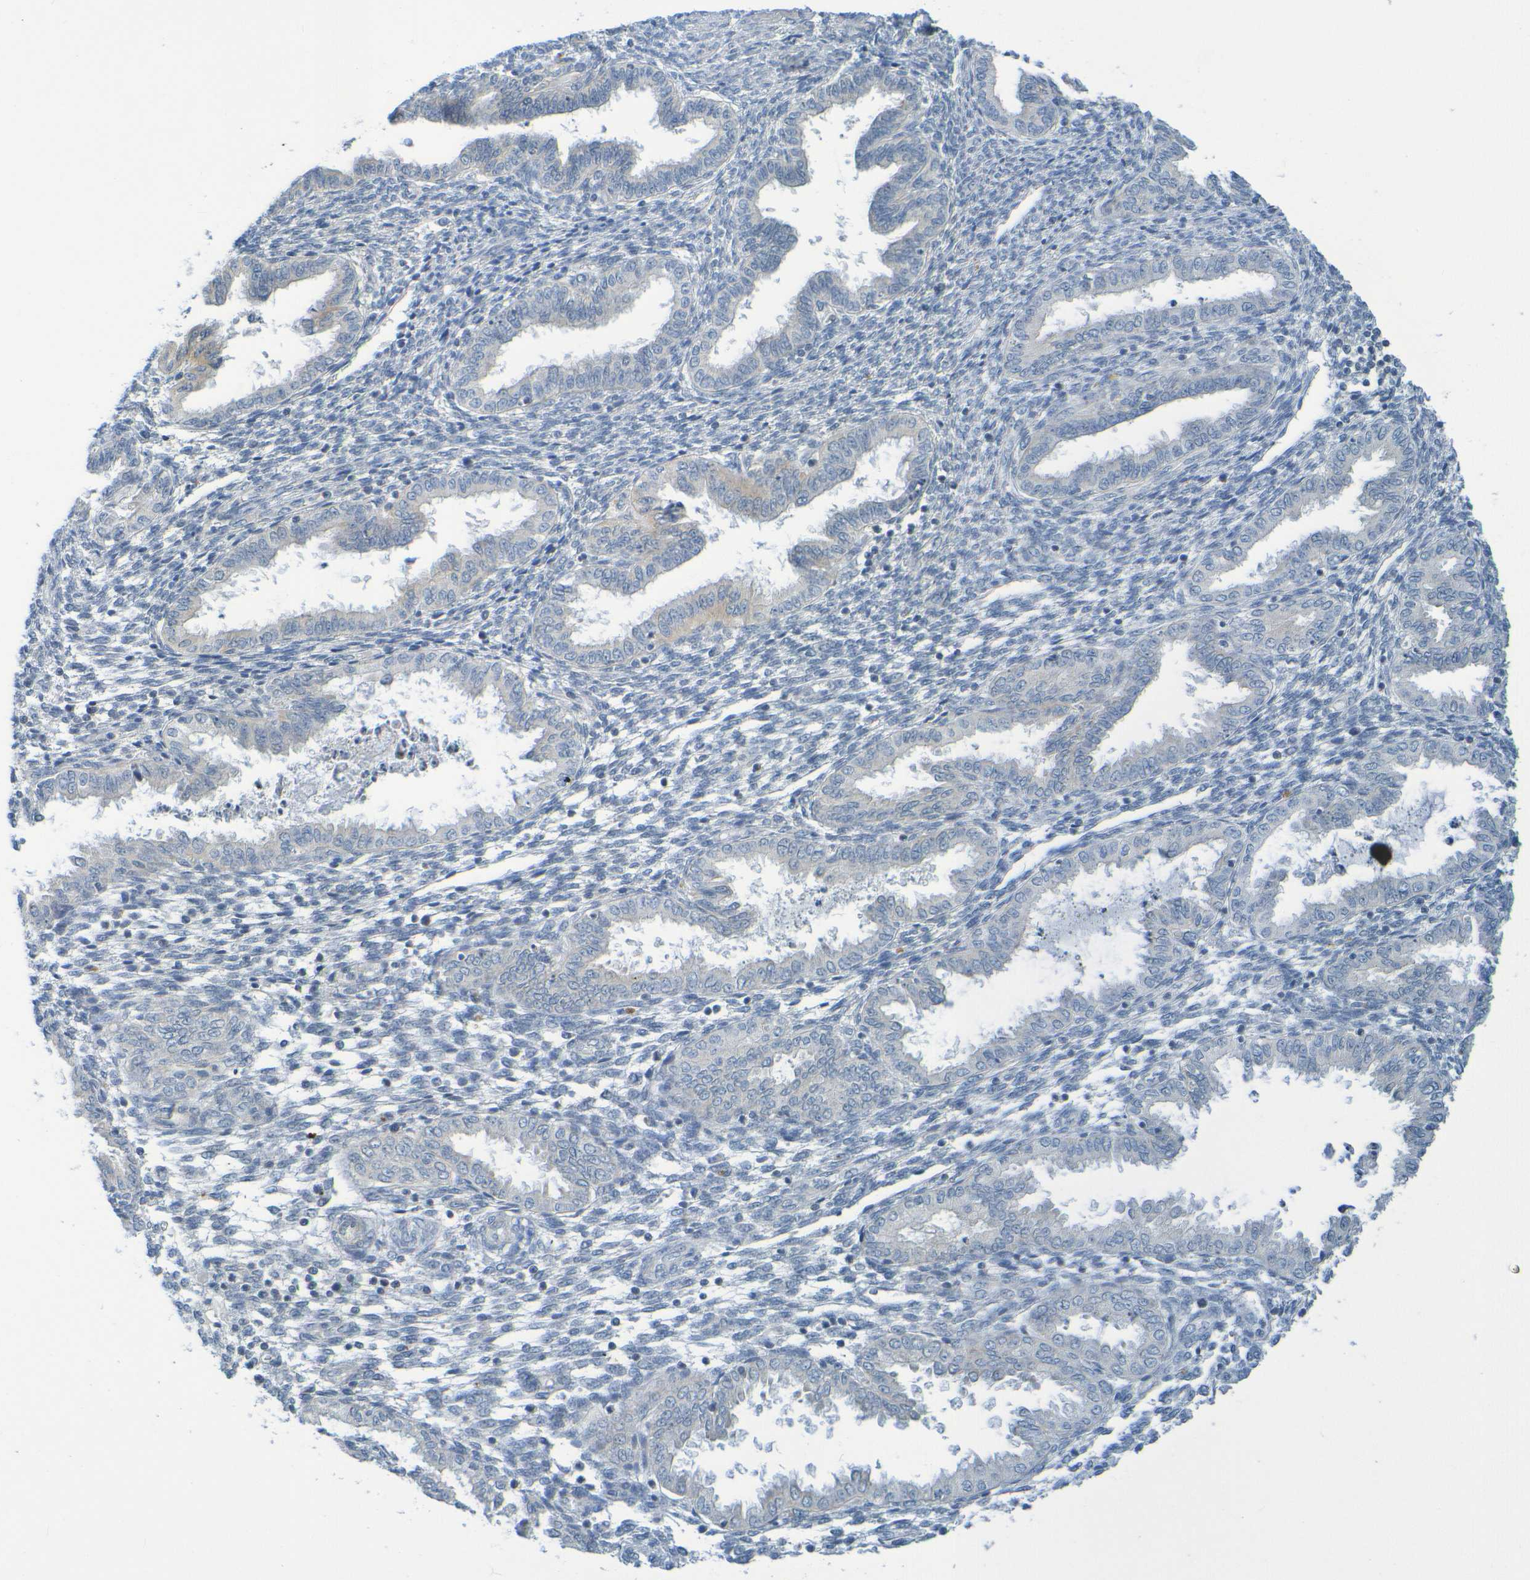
{"staining": {"intensity": "weak", "quantity": "<25%", "location": "cytoplasmic/membranous"}, "tissue": "endometrium", "cell_type": "Cells in endometrial stroma", "image_type": "normal", "snomed": [{"axis": "morphology", "description": "Normal tissue, NOS"}, {"axis": "topography", "description": "Endometrium"}], "caption": "Cells in endometrial stroma are negative for protein expression in unremarkable human endometrium. Brightfield microscopy of immunohistochemistry stained with DAB (3,3'-diaminobenzidine) (brown) and hematoxylin (blue), captured at high magnification.", "gene": "CYP4F2", "patient": {"sex": "female", "age": 33}}